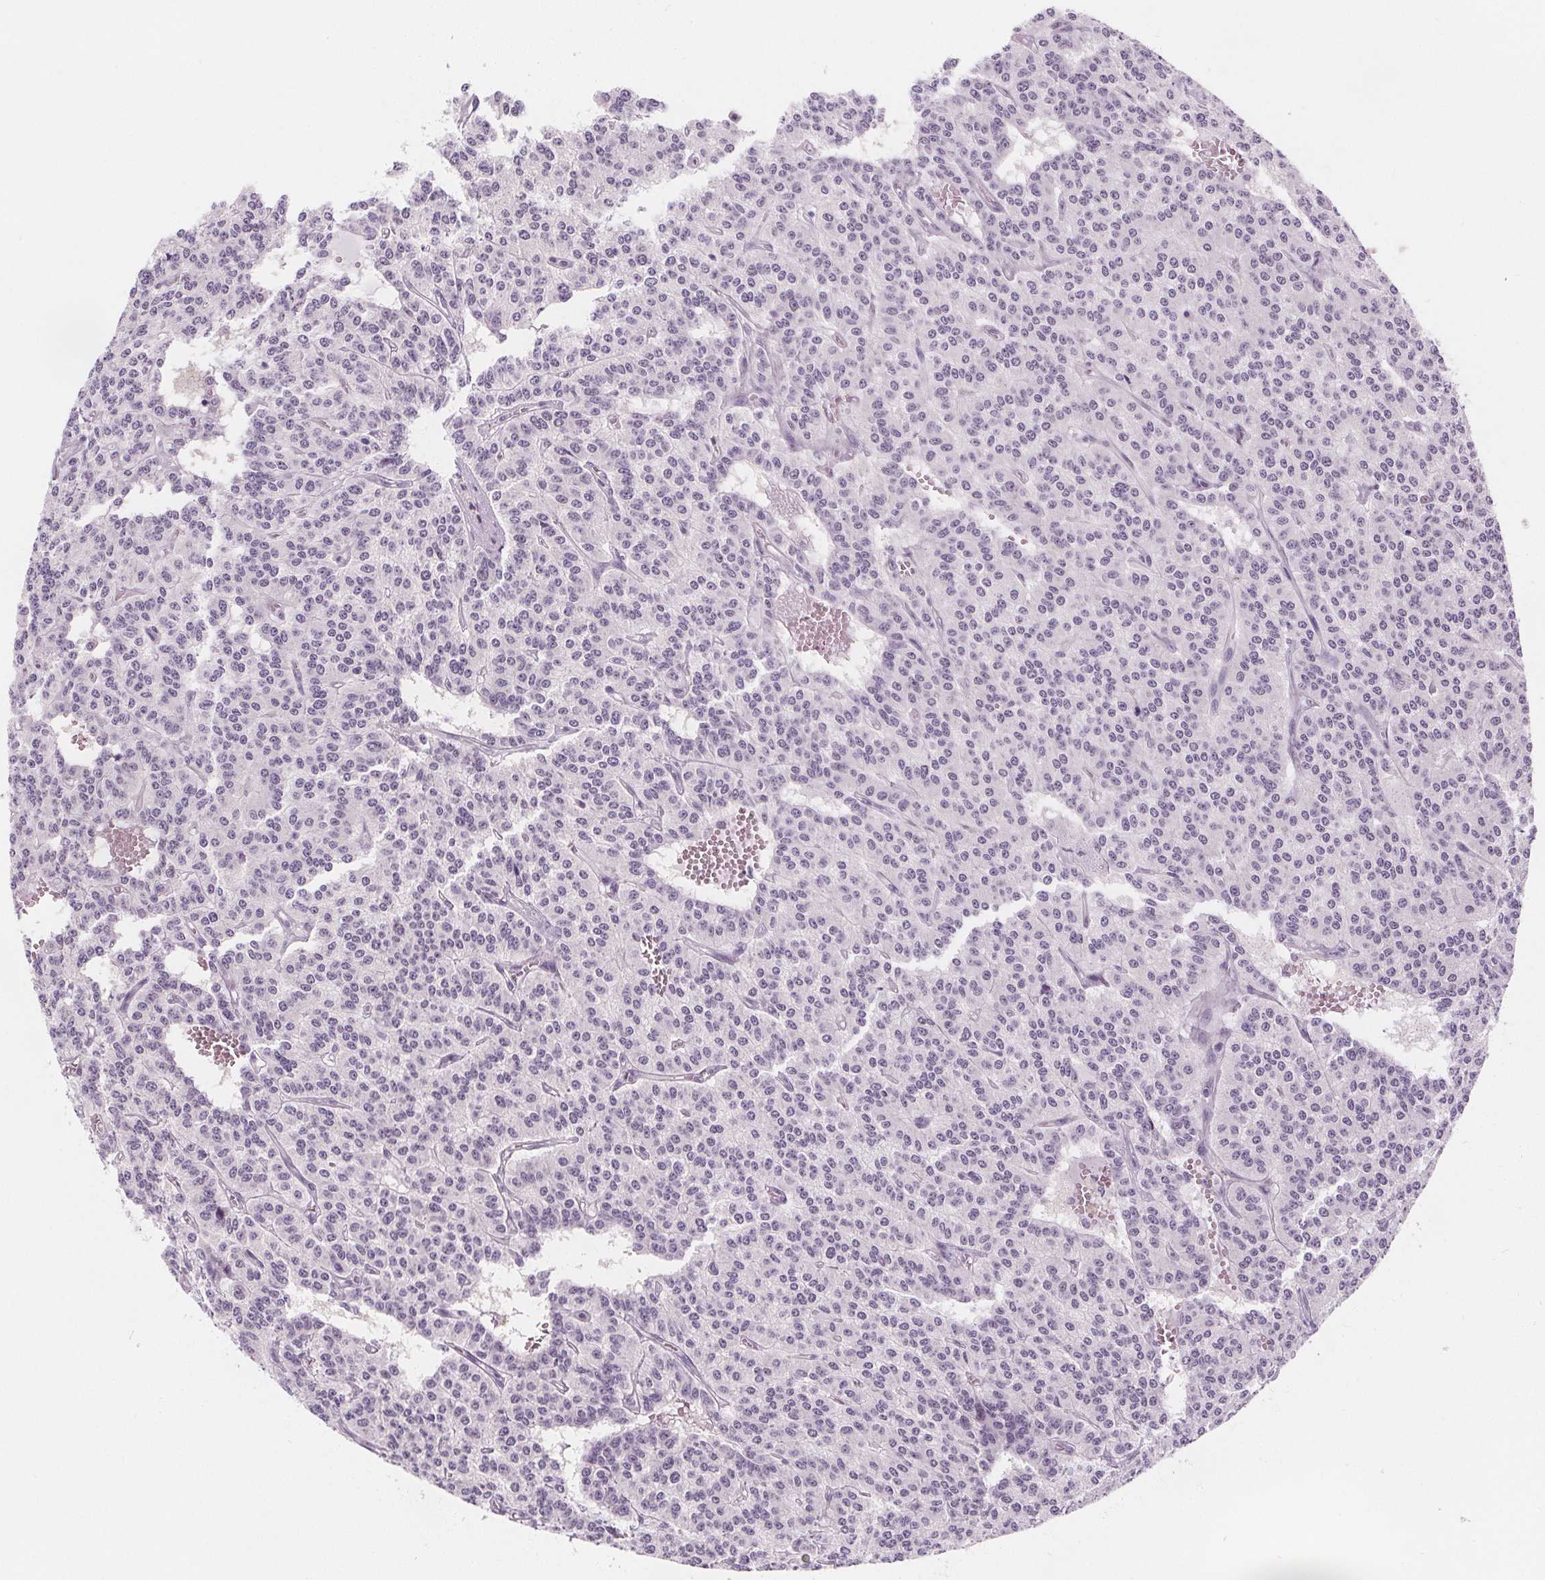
{"staining": {"intensity": "negative", "quantity": "none", "location": "none"}, "tissue": "carcinoid", "cell_type": "Tumor cells", "image_type": "cancer", "snomed": [{"axis": "morphology", "description": "Carcinoid, malignant, NOS"}, {"axis": "topography", "description": "Lung"}], "caption": "IHC of malignant carcinoid displays no staining in tumor cells. Brightfield microscopy of immunohistochemistry (IHC) stained with DAB (brown) and hematoxylin (blue), captured at high magnification.", "gene": "UGP2", "patient": {"sex": "female", "age": 71}}